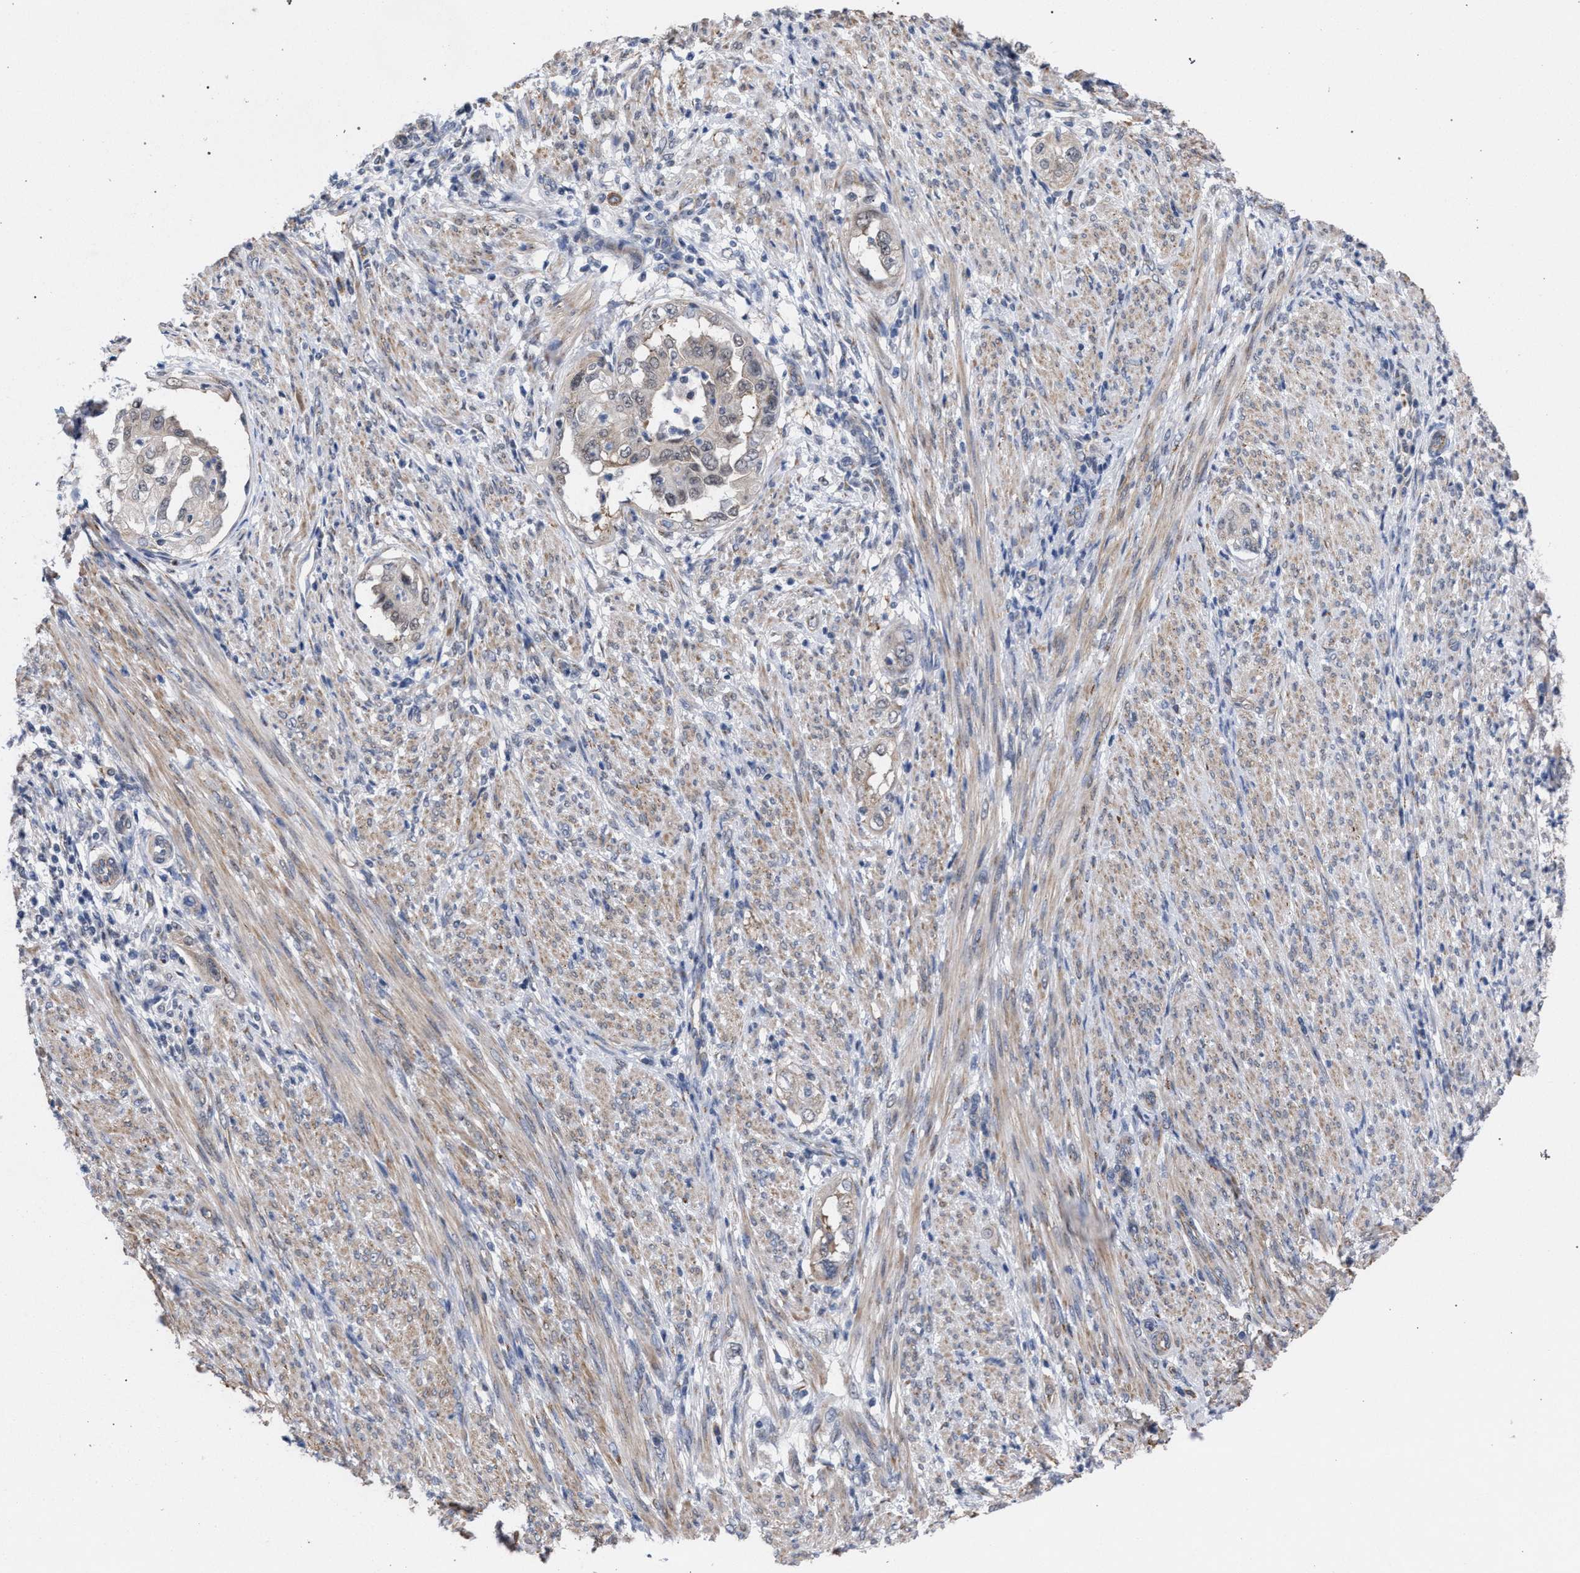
{"staining": {"intensity": "weak", "quantity": "<25%", "location": "cytoplasmic/membranous"}, "tissue": "endometrial cancer", "cell_type": "Tumor cells", "image_type": "cancer", "snomed": [{"axis": "morphology", "description": "Adenocarcinoma, NOS"}, {"axis": "topography", "description": "Endometrium"}], "caption": "Tumor cells are negative for brown protein staining in endometrial cancer.", "gene": "GOLGA2", "patient": {"sex": "female", "age": 85}}